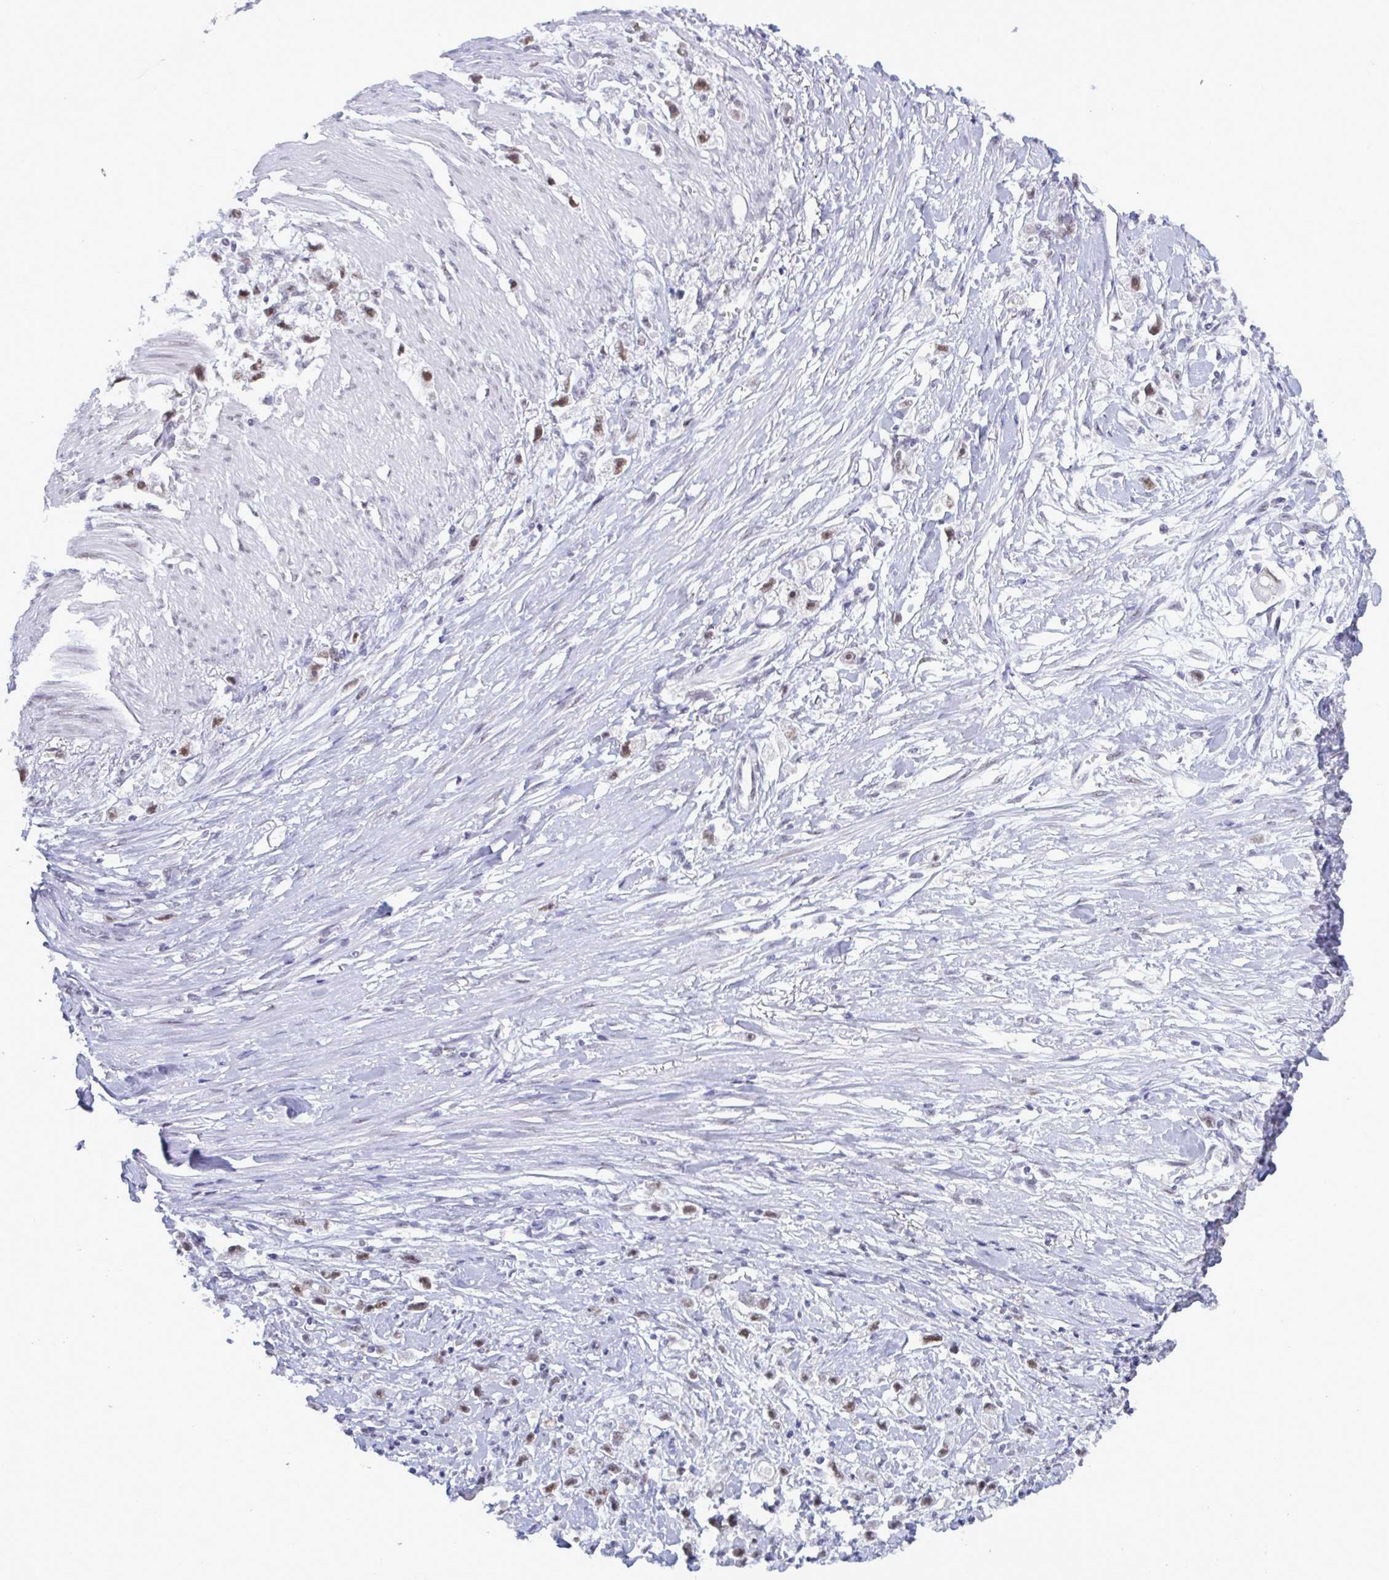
{"staining": {"intensity": "moderate", "quantity": ">75%", "location": "nuclear"}, "tissue": "stomach cancer", "cell_type": "Tumor cells", "image_type": "cancer", "snomed": [{"axis": "morphology", "description": "Adenocarcinoma, NOS"}, {"axis": "topography", "description": "Stomach"}], "caption": "Immunohistochemistry (IHC) of human stomach cancer reveals medium levels of moderate nuclear positivity in about >75% of tumor cells.", "gene": "PPP1R10", "patient": {"sex": "female", "age": 59}}